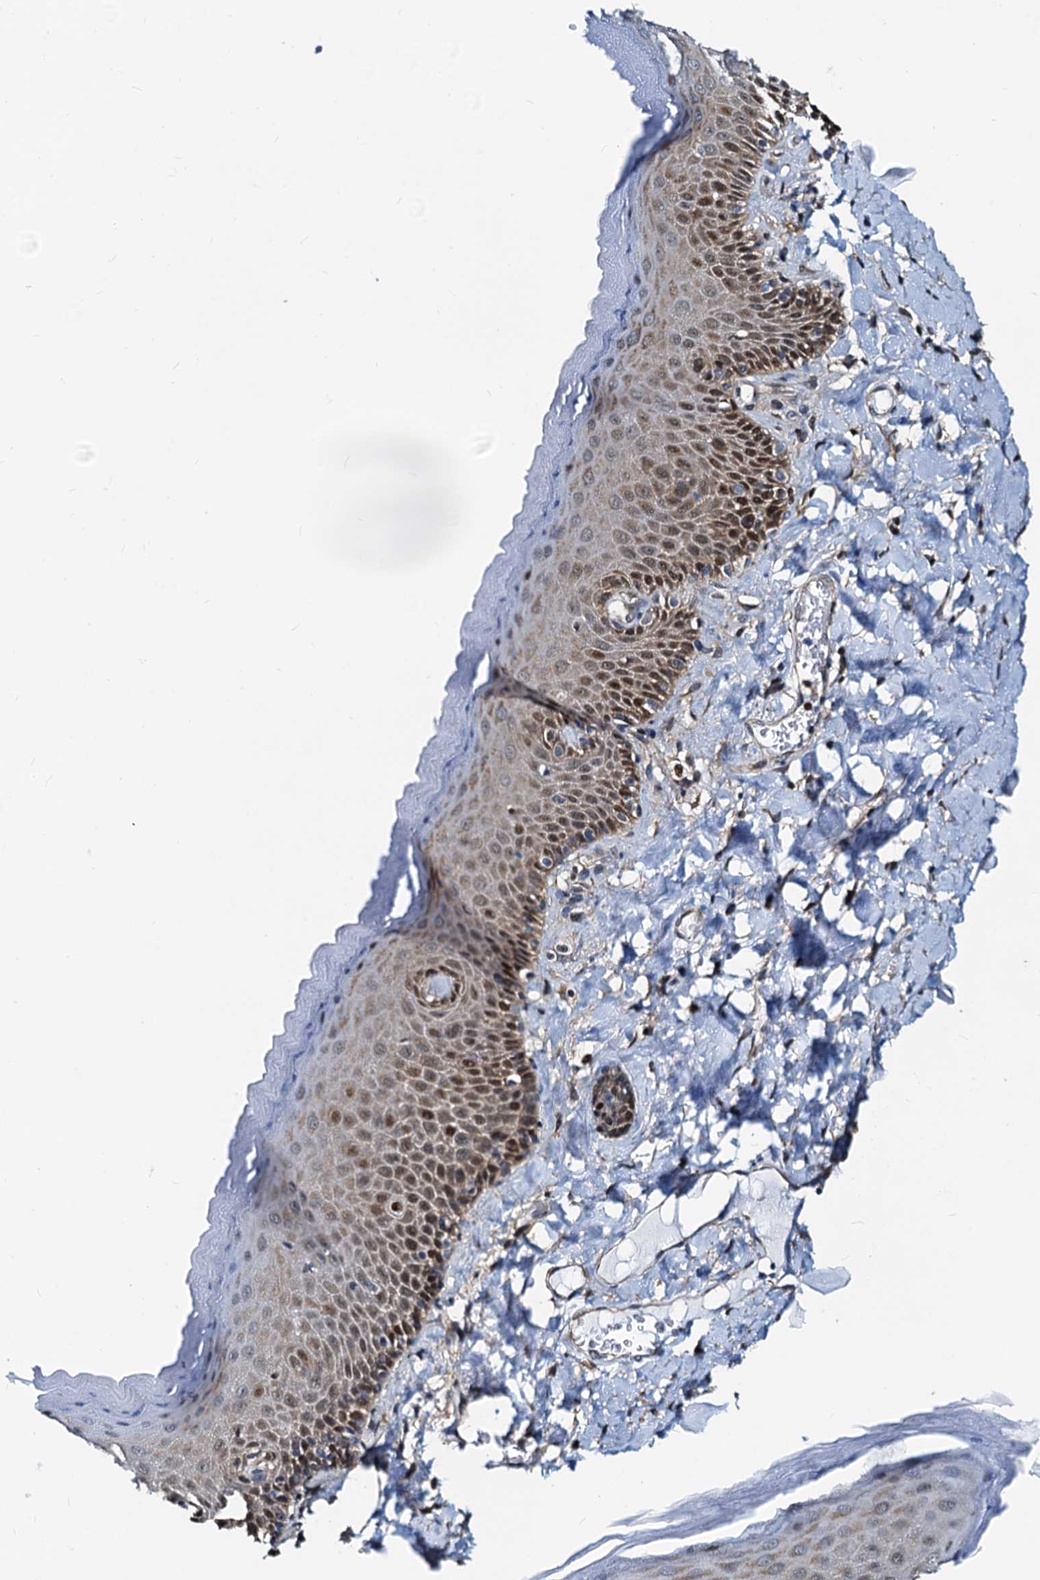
{"staining": {"intensity": "moderate", "quantity": "25%-75%", "location": "nuclear"}, "tissue": "skin", "cell_type": "Epidermal cells", "image_type": "normal", "snomed": [{"axis": "morphology", "description": "Normal tissue, NOS"}, {"axis": "topography", "description": "Anal"}], "caption": "Skin stained with a brown dye displays moderate nuclear positive staining in about 25%-75% of epidermal cells.", "gene": "PTGES3", "patient": {"sex": "male", "age": 69}}